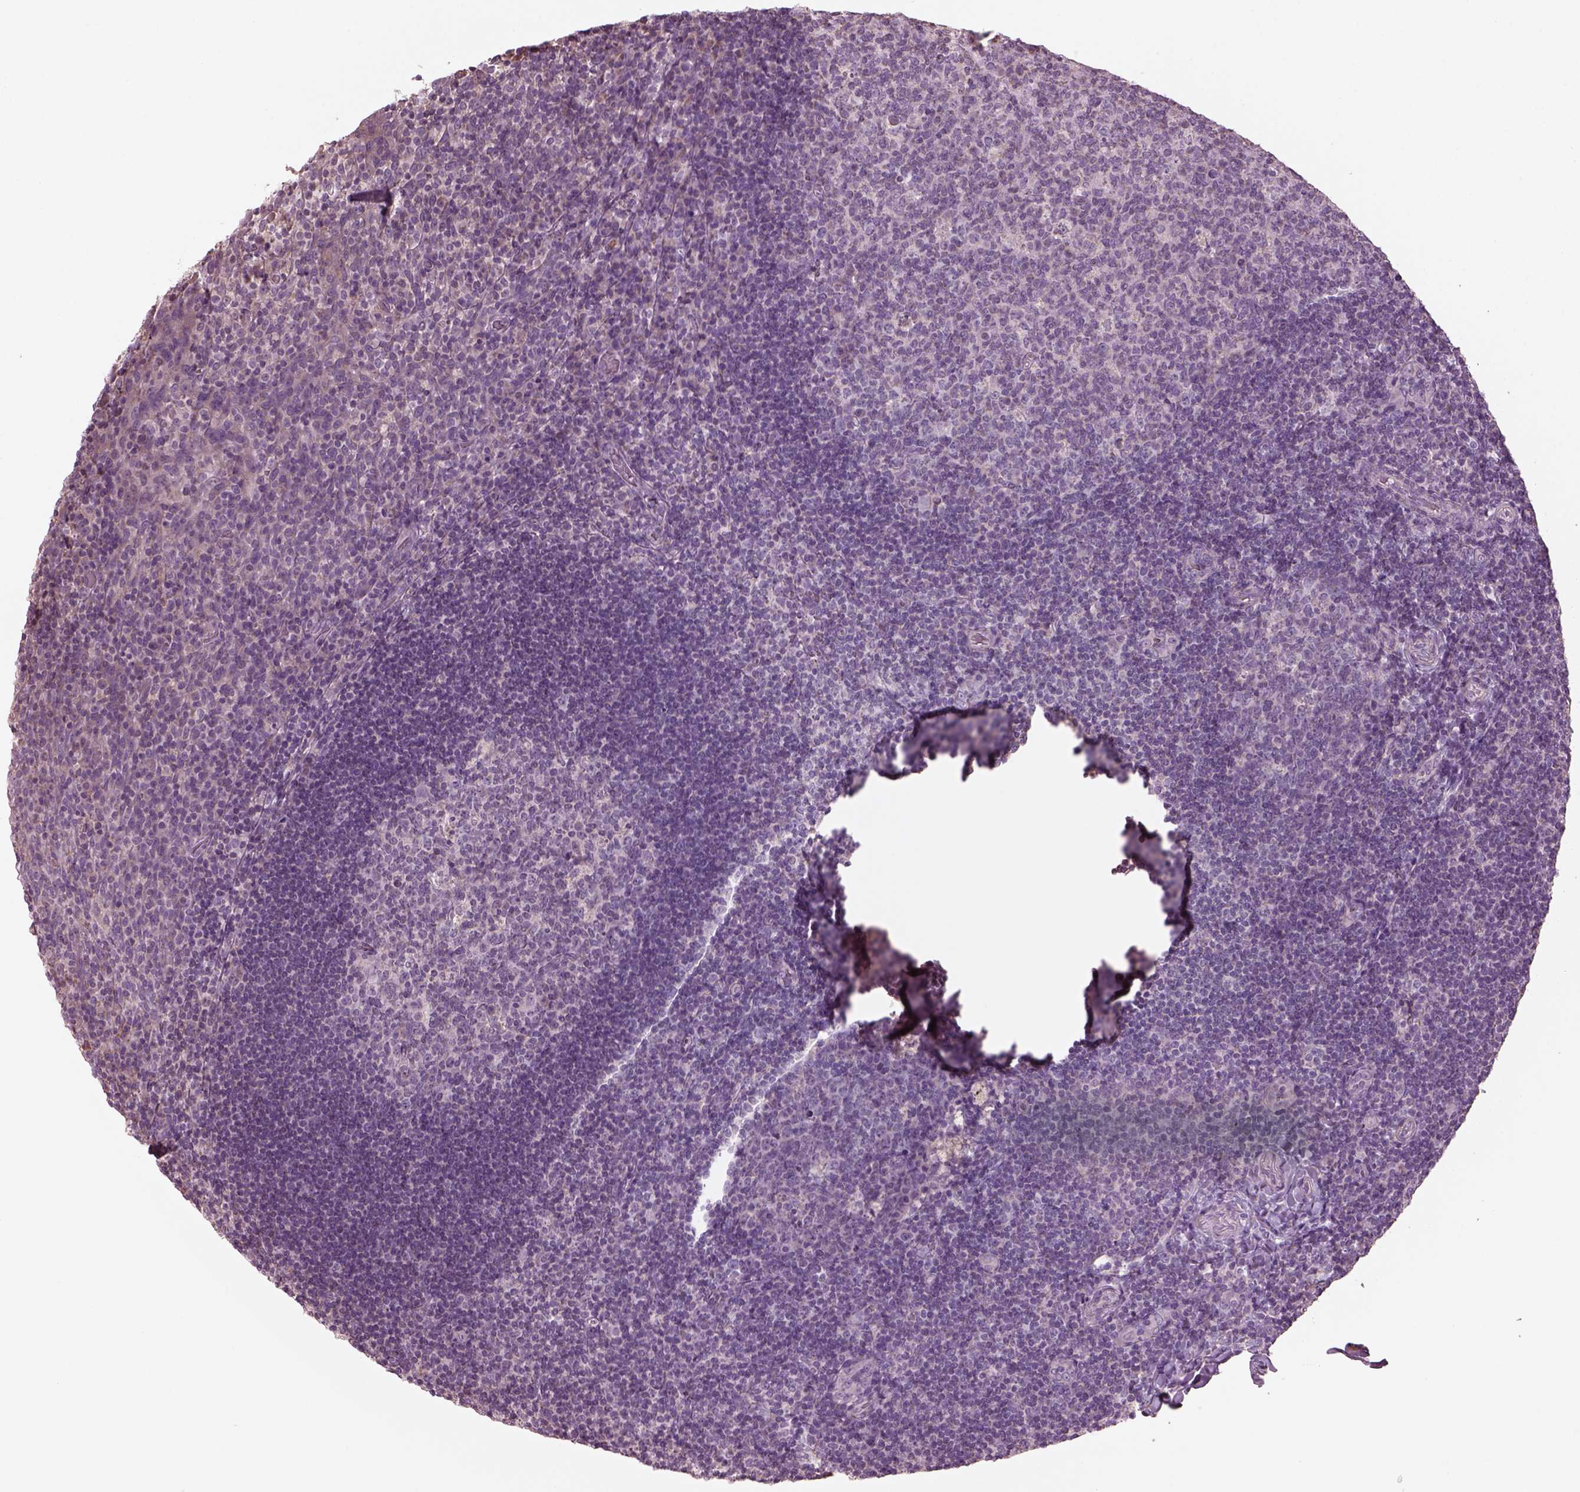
{"staining": {"intensity": "negative", "quantity": "none", "location": "none"}, "tissue": "tonsil", "cell_type": "Germinal center cells", "image_type": "normal", "snomed": [{"axis": "morphology", "description": "Normal tissue, NOS"}, {"axis": "topography", "description": "Tonsil"}], "caption": "Germinal center cells are negative for protein expression in benign human tonsil. (Immunohistochemistry (ihc), brightfield microscopy, high magnification).", "gene": "SPATA7", "patient": {"sex": "male", "age": 17}}